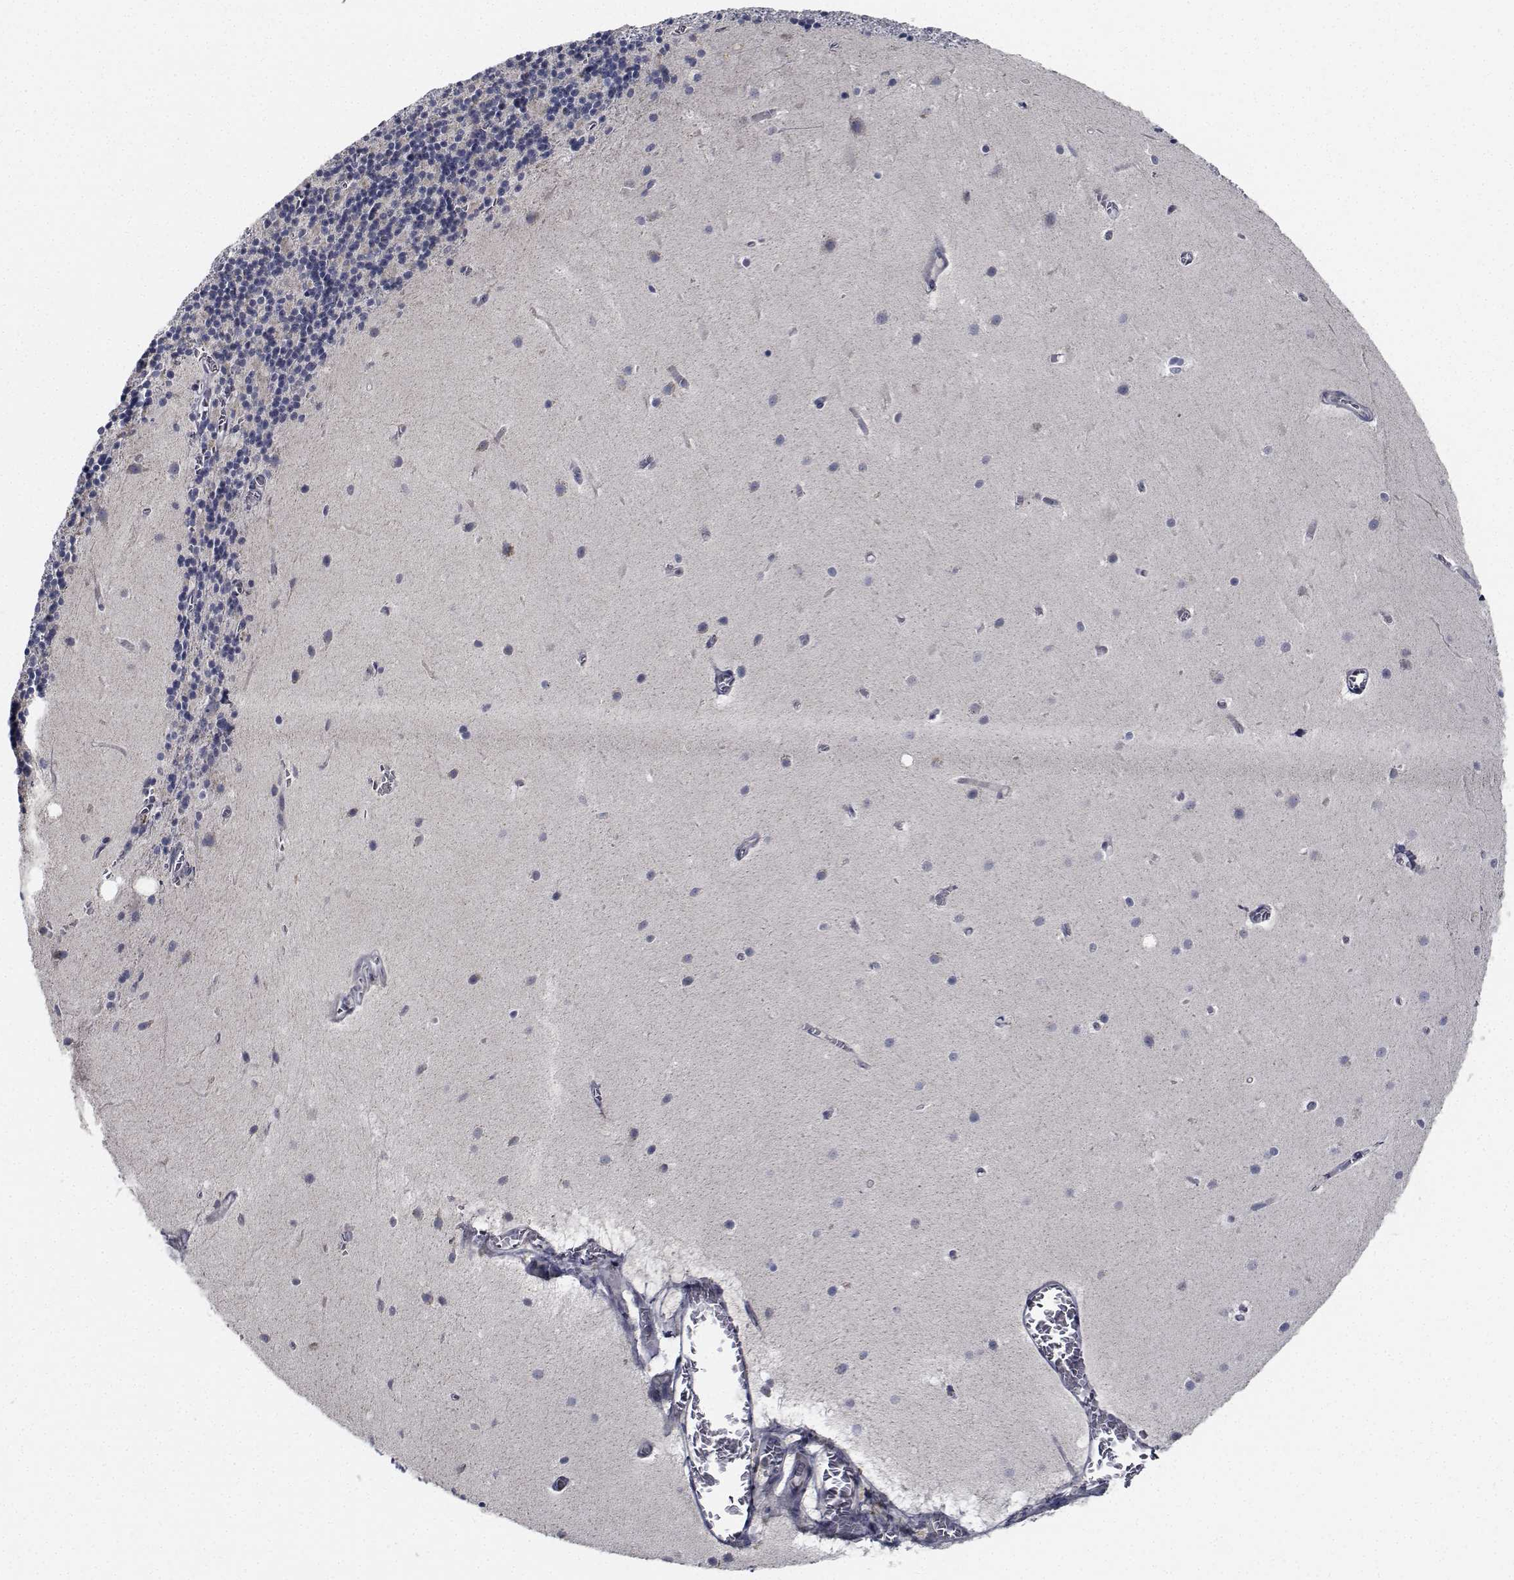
{"staining": {"intensity": "negative", "quantity": "none", "location": "none"}, "tissue": "cerebellum", "cell_type": "Cells in granular layer", "image_type": "normal", "snomed": [{"axis": "morphology", "description": "Normal tissue, NOS"}, {"axis": "topography", "description": "Cerebellum"}], "caption": "Micrograph shows no significant protein positivity in cells in granular layer of normal cerebellum.", "gene": "NVL", "patient": {"sex": "male", "age": 70}}